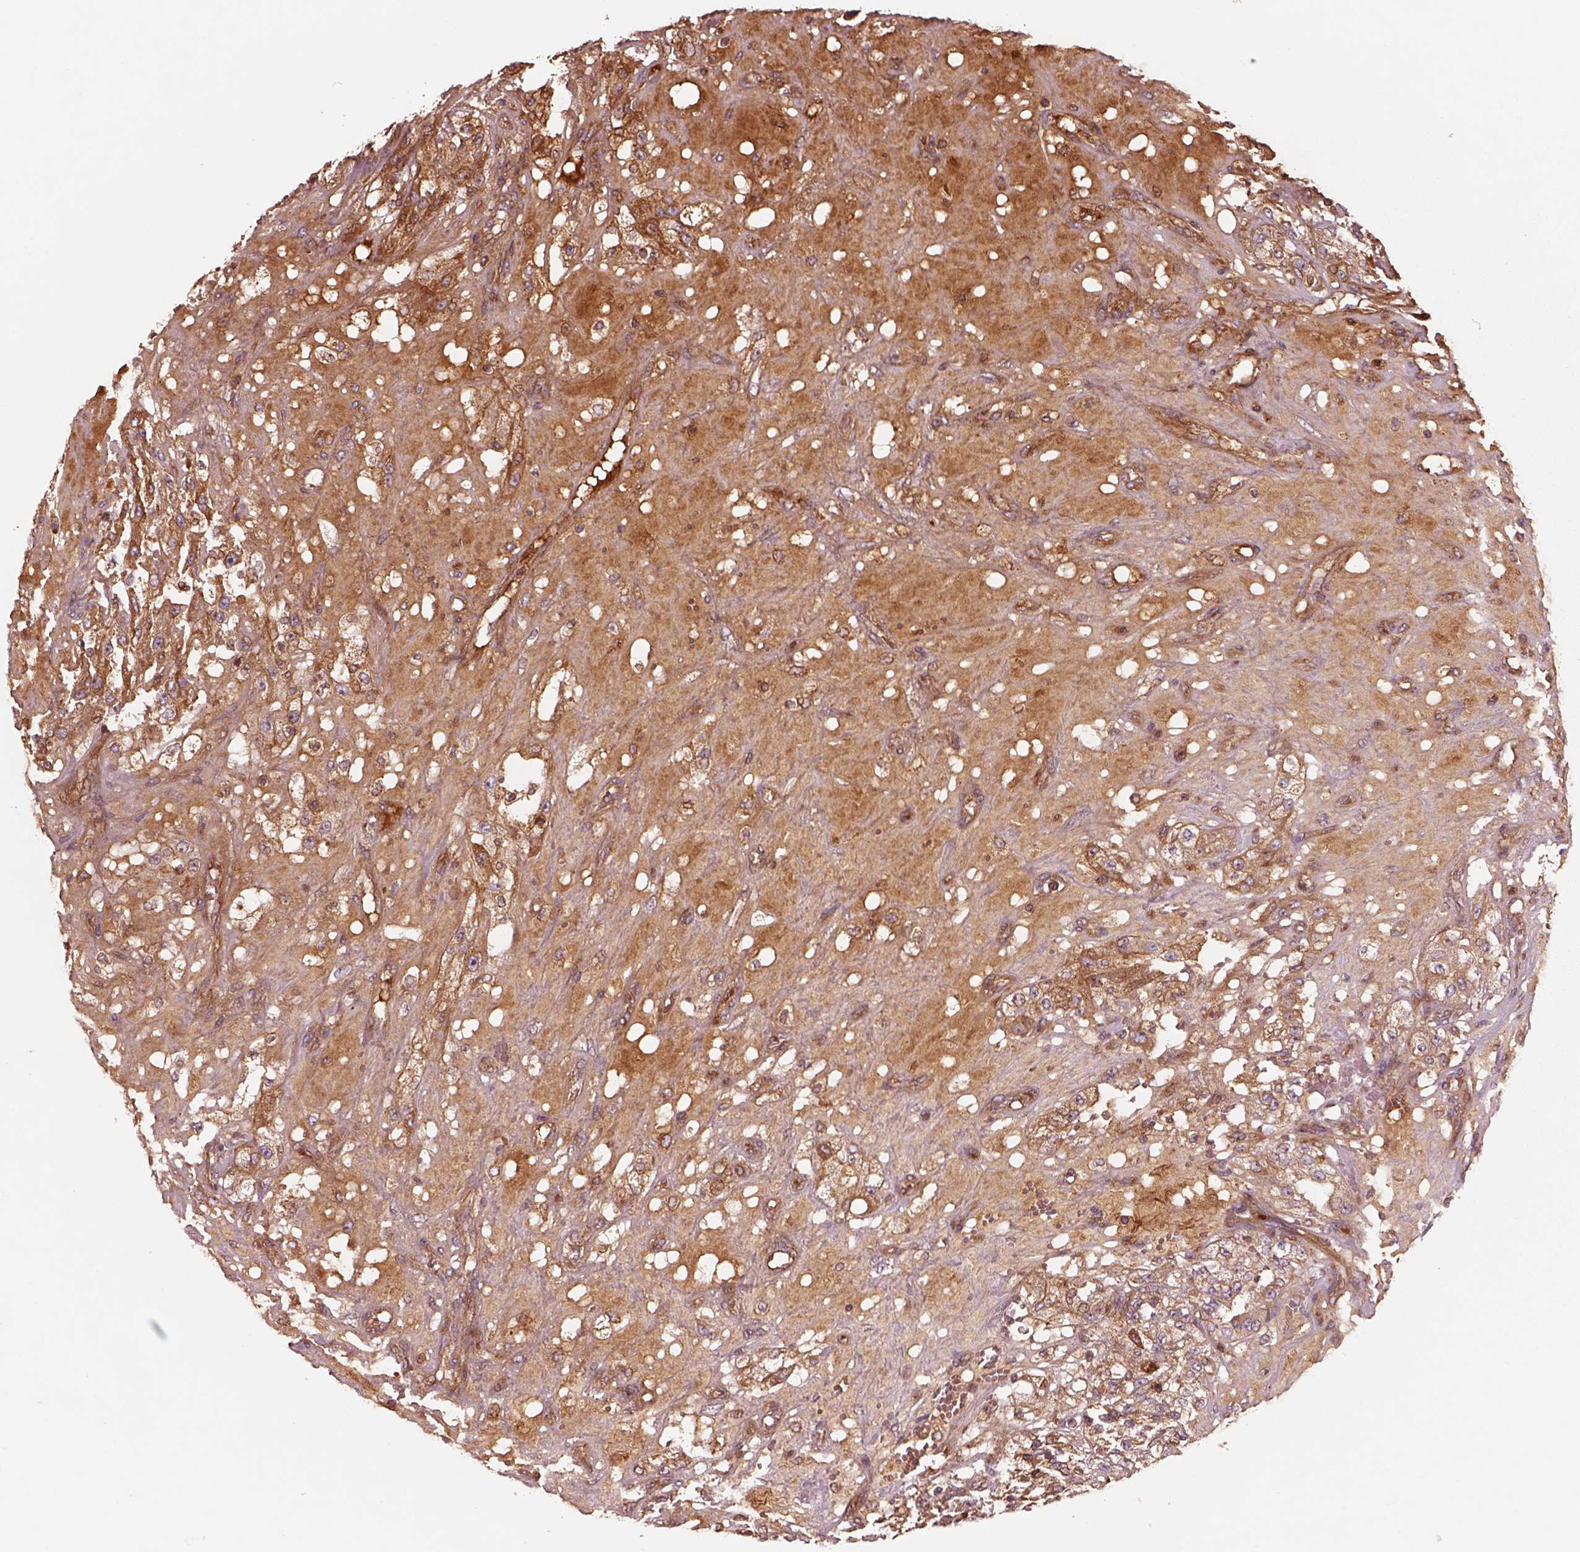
{"staining": {"intensity": "moderate", "quantity": "25%-75%", "location": "cytoplasmic/membranous"}, "tissue": "renal cancer", "cell_type": "Tumor cells", "image_type": "cancer", "snomed": [{"axis": "morphology", "description": "Adenocarcinoma, NOS"}, {"axis": "topography", "description": "Kidney"}], "caption": "Moderate cytoplasmic/membranous expression is present in about 25%-75% of tumor cells in adenocarcinoma (renal).", "gene": "ASCC2", "patient": {"sex": "female", "age": 63}}